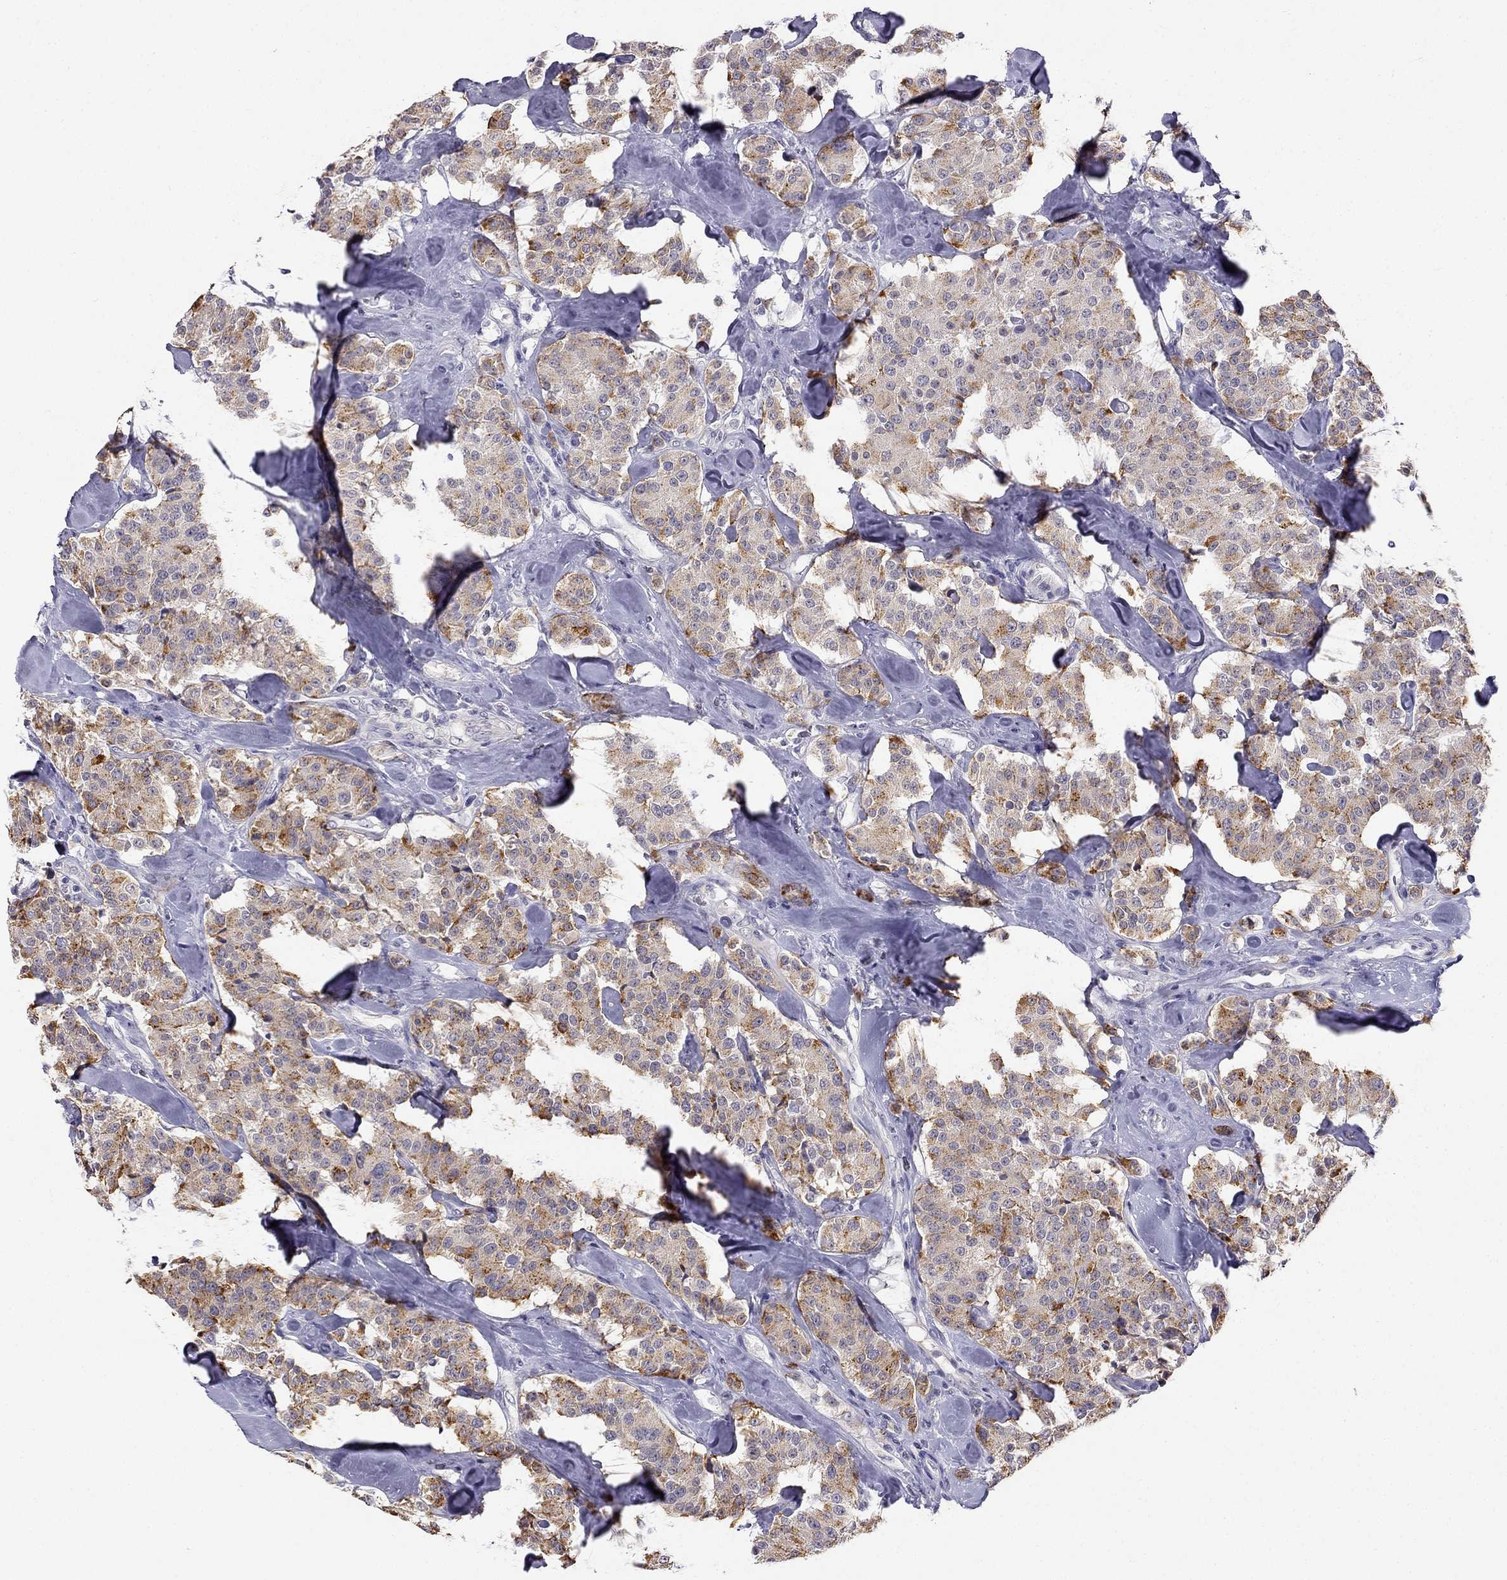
{"staining": {"intensity": "strong", "quantity": "25%-75%", "location": "cytoplasmic/membranous"}, "tissue": "carcinoid", "cell_type": "Tumor cells", "image_type": "cancer", "snomed": [{"axis": "morphology", "description": "Carcinoid, malignant, NOS"}, {"axis": "topography", "description": "Pancreas"}], "caption": "This photomicrograph displays IHC staining of human carcinoid, with high strong cytoplasmic/membranous positivity in approximately 25%-75% of tumor cells.", "gene": "C16orf89", "patient": {"sex": "male", "age": 41}}